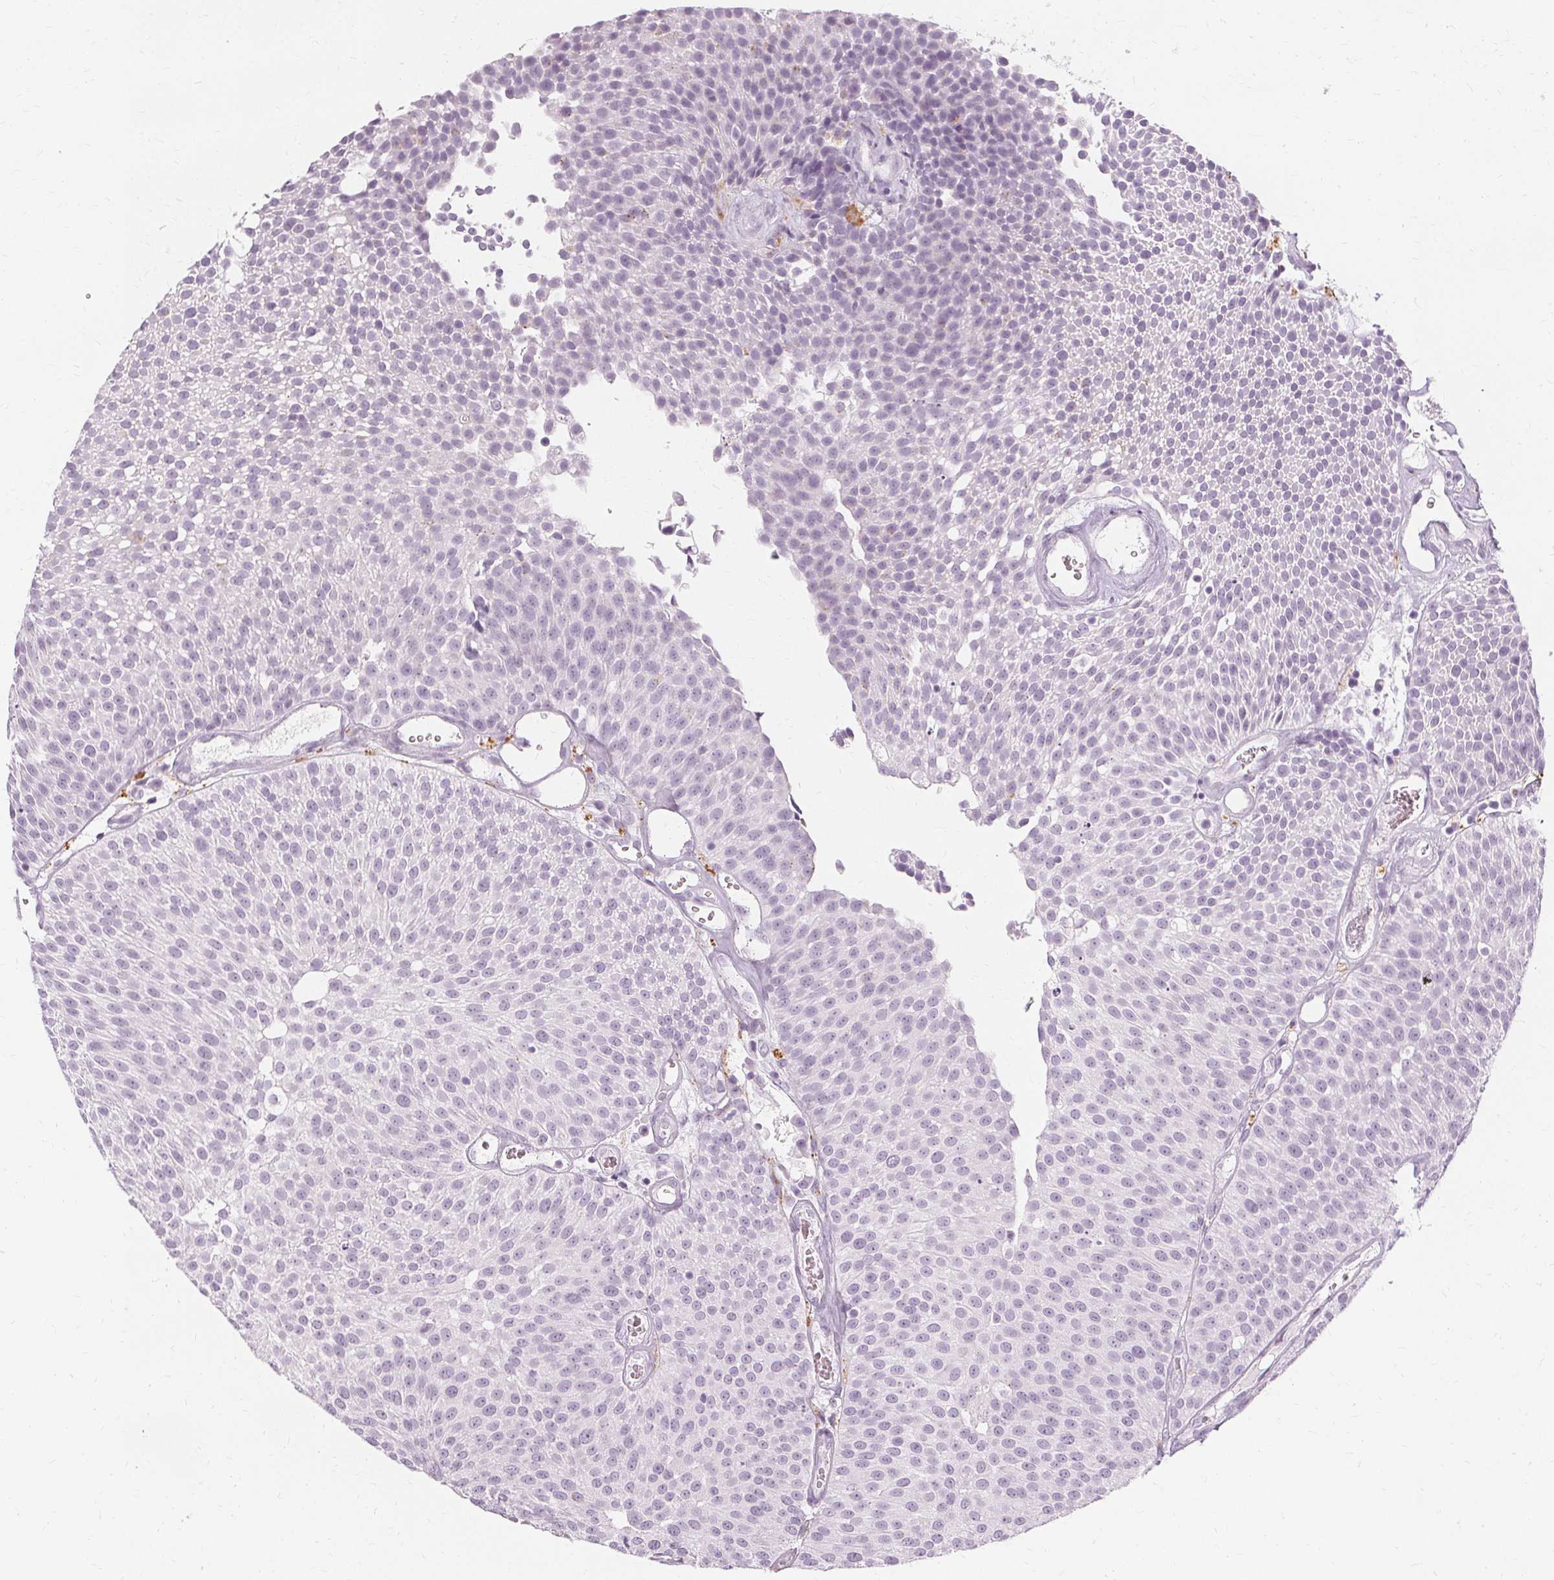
{"staining": {"intensity": "negative", "quantity": "none", "location": "none"}, "tissue": "urothelial cancer", "cell_type": "Tumor cells", "image_type": "cancer", "snomed": [{"axis": "morphology", "description": "Urothelial carcinoma, Low grade"}, {"axis": "topography", "description": "Urinary bladder"}], "caption": "An IHC micrograph of urothelial cancer is shown. There is no staining in tumor cells of urothelial cancer. (DAB IHC, high magnification).", "gene": "TFF1", "patient": {"sex": "female", "age": 79}}